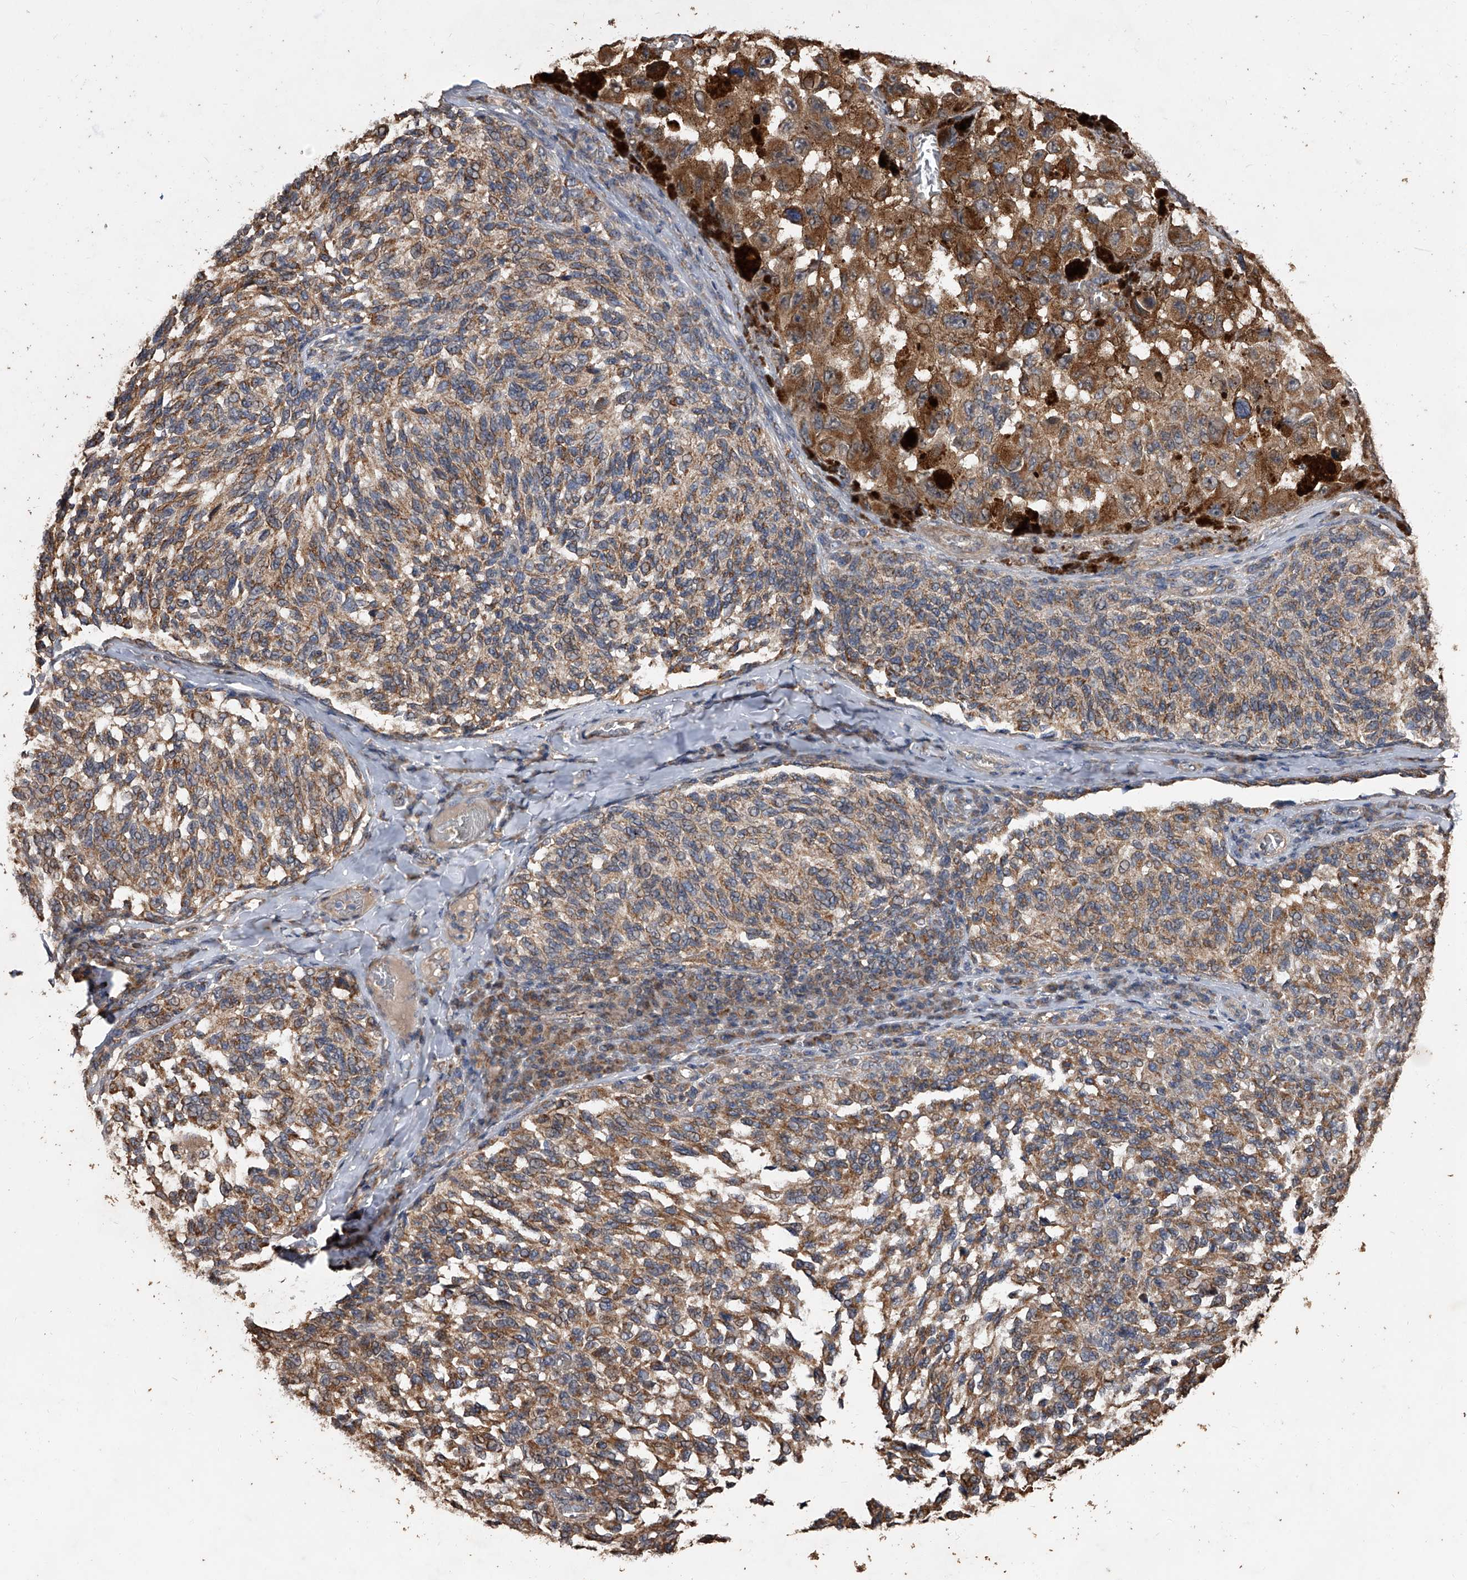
{"staining": {"intensity": "moderate", "quantity": ">75%", "location": "cytoplasmic/membranous"}, "tissue": "melanoma", "cell_type": "Tumor cells", "image_type": "cancer", "snomed": [{"axis": "morphology", "description": "Malignant melanoma, NOS"}, {"axis": "topography", "description": "Skin"}], "caption": "The photomicrograph demonstrates immunohistochemical staining of malignant melanoma. There is moderate cytoplasmic/membranous expression is seen in about >75% of tumor cells.", "gene": "LTV1", "patient": {"sex": "female", "age": 73}}